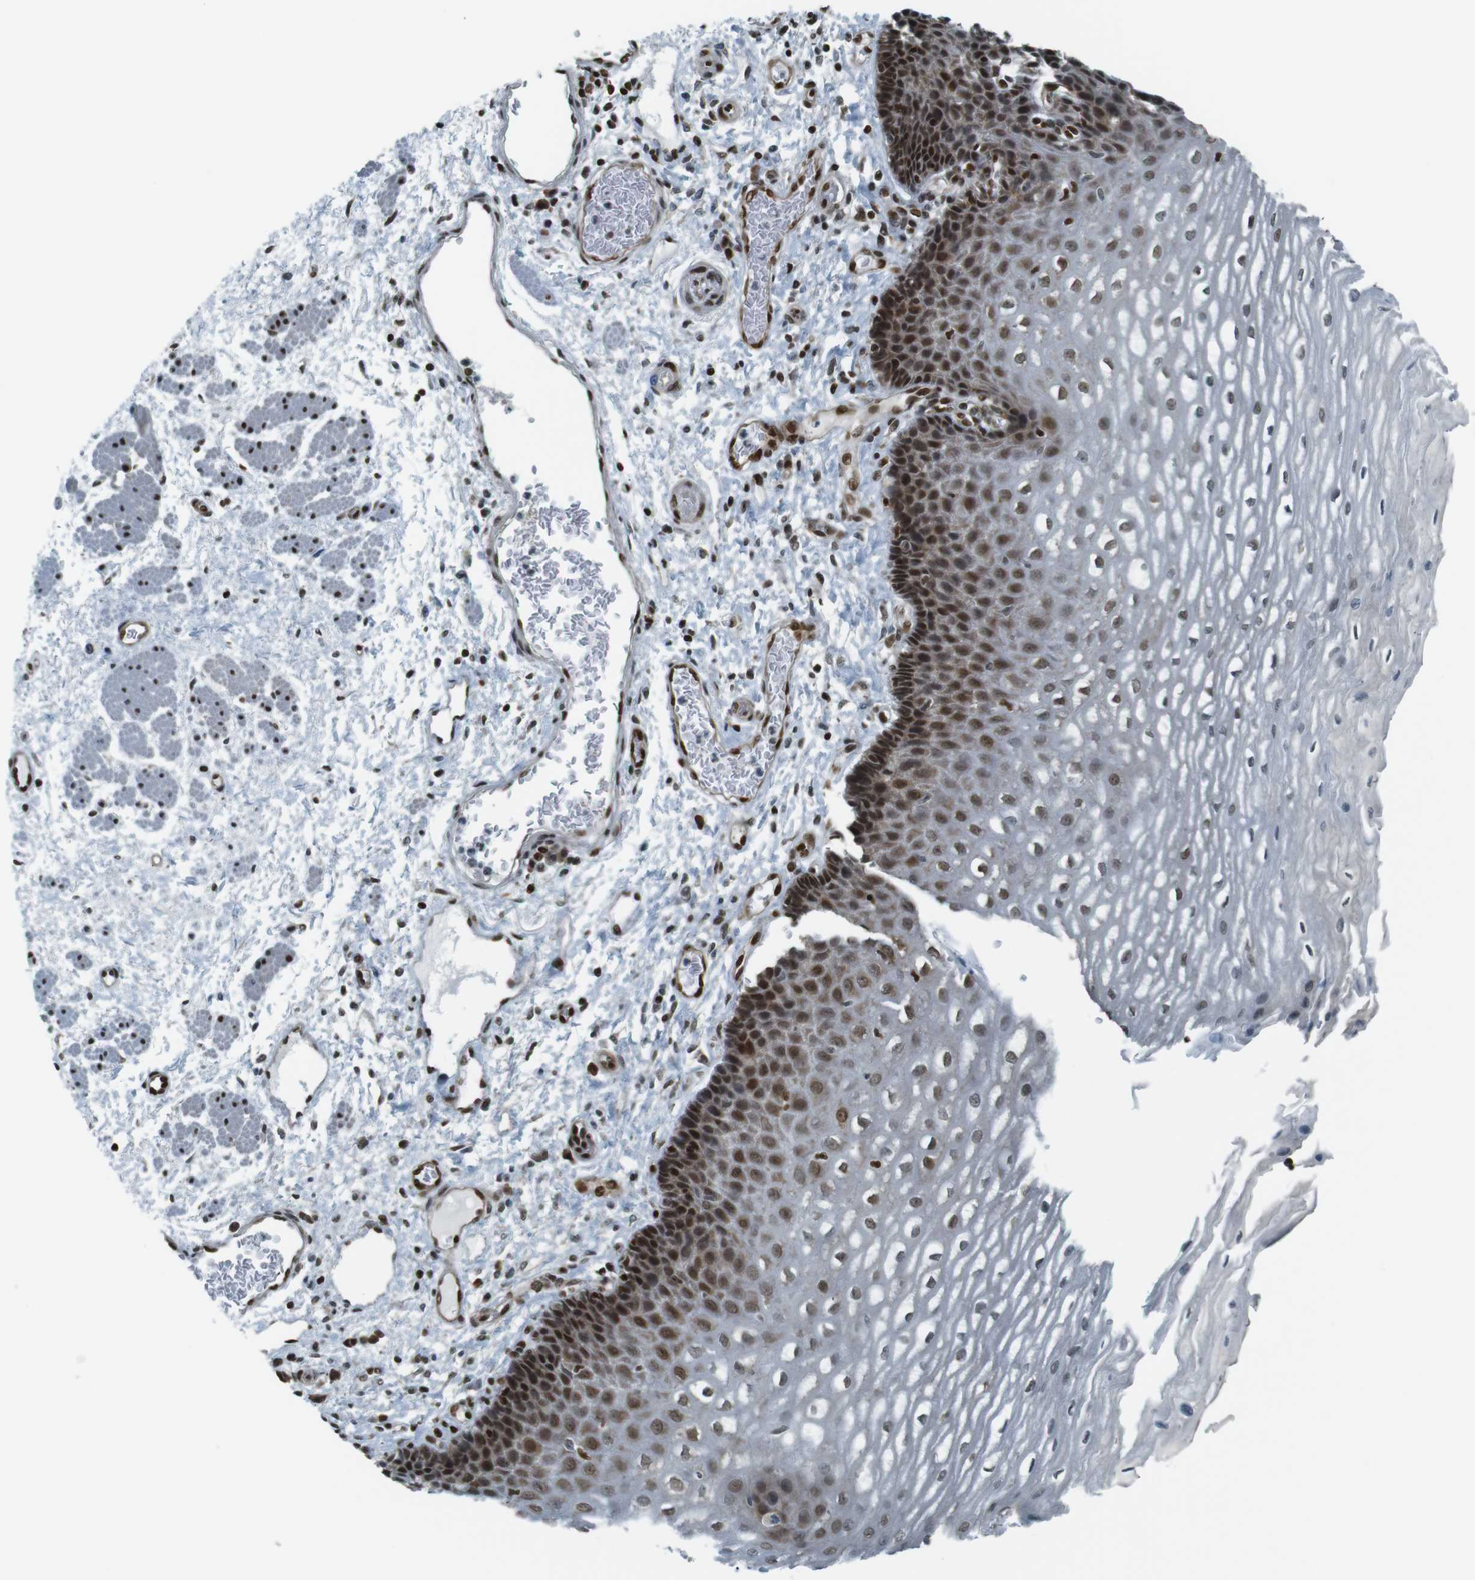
{"staining": {"intensity": "strong", "quantity": ">75%", "location": "nuclear"}, "tissue": "esophagus", "cell_type": "Squamous epithelial cells", "image_type": "normal", "snomed": [{"axis": "morphology", "description": "Normal tissue, NOS"}, {"axis": "topography", "description": "Esophagus"}], "caption": "Immunohistochemical staining of unremarkable human esophagus exhibits >75% levels of strong nuclear protein staining in about >75% of squamous epithelial cells.", "gene": "NHEJ1", "patient": {"sex": "male", "age": 54}}